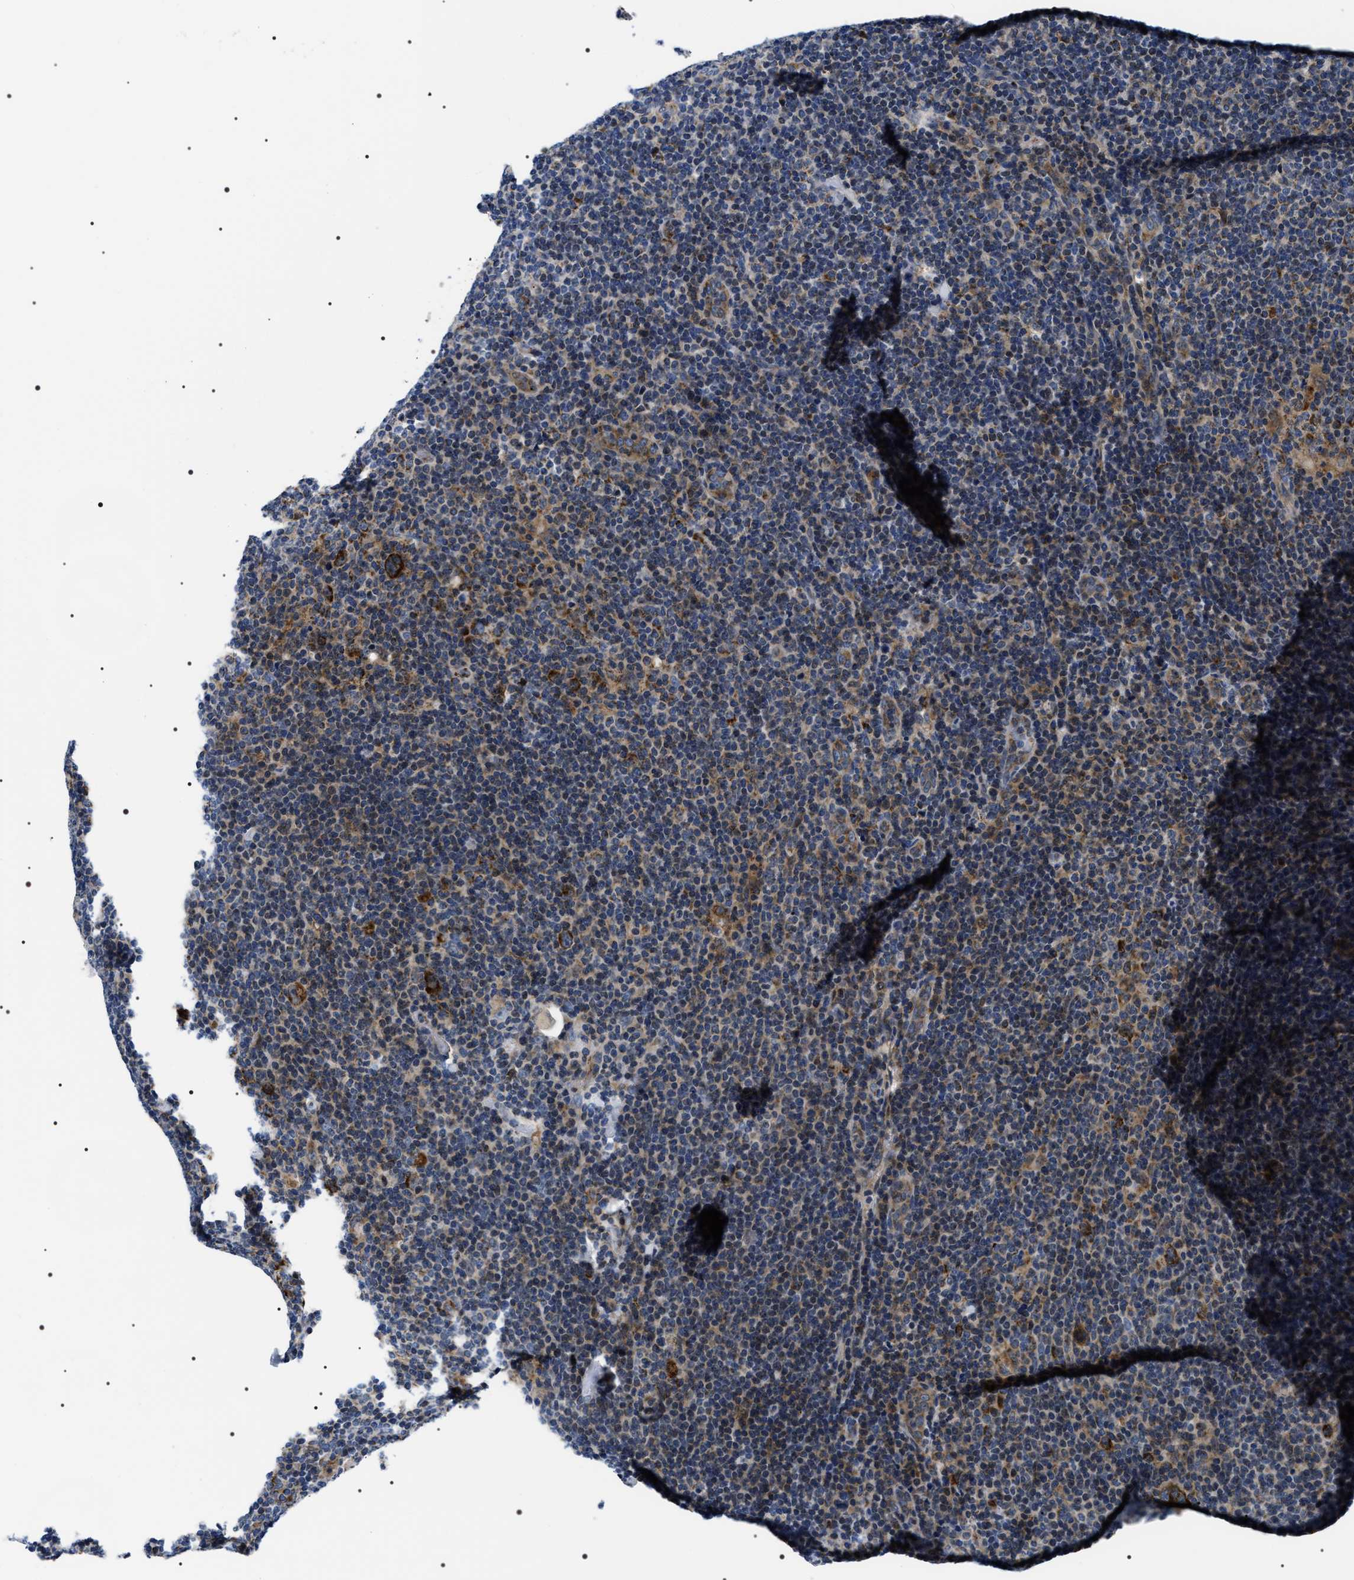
{"staining": {"intensity": "moderate", "quantity": ">75%", "location": "cytoplasmic/membranous"}, "tissue": "lymphoma", "cell_type": "Tumor cells", "image_type": "cancer", "snomed": [{"axis": "morphology", "description": "Hodgkin's disease, NOS"}, {"axis": "topography", "description": "Lymph node"}], "caption": "An image of Hodgkin's disease stained for a protein displays moderate cytoplasmic/membranous brown staining in tumor cells. (brown staining indicates protein expression, while blue staining denotes nuclei).", "gene": "NTMT1", "patient": {"sex": "female", "age": 57}}